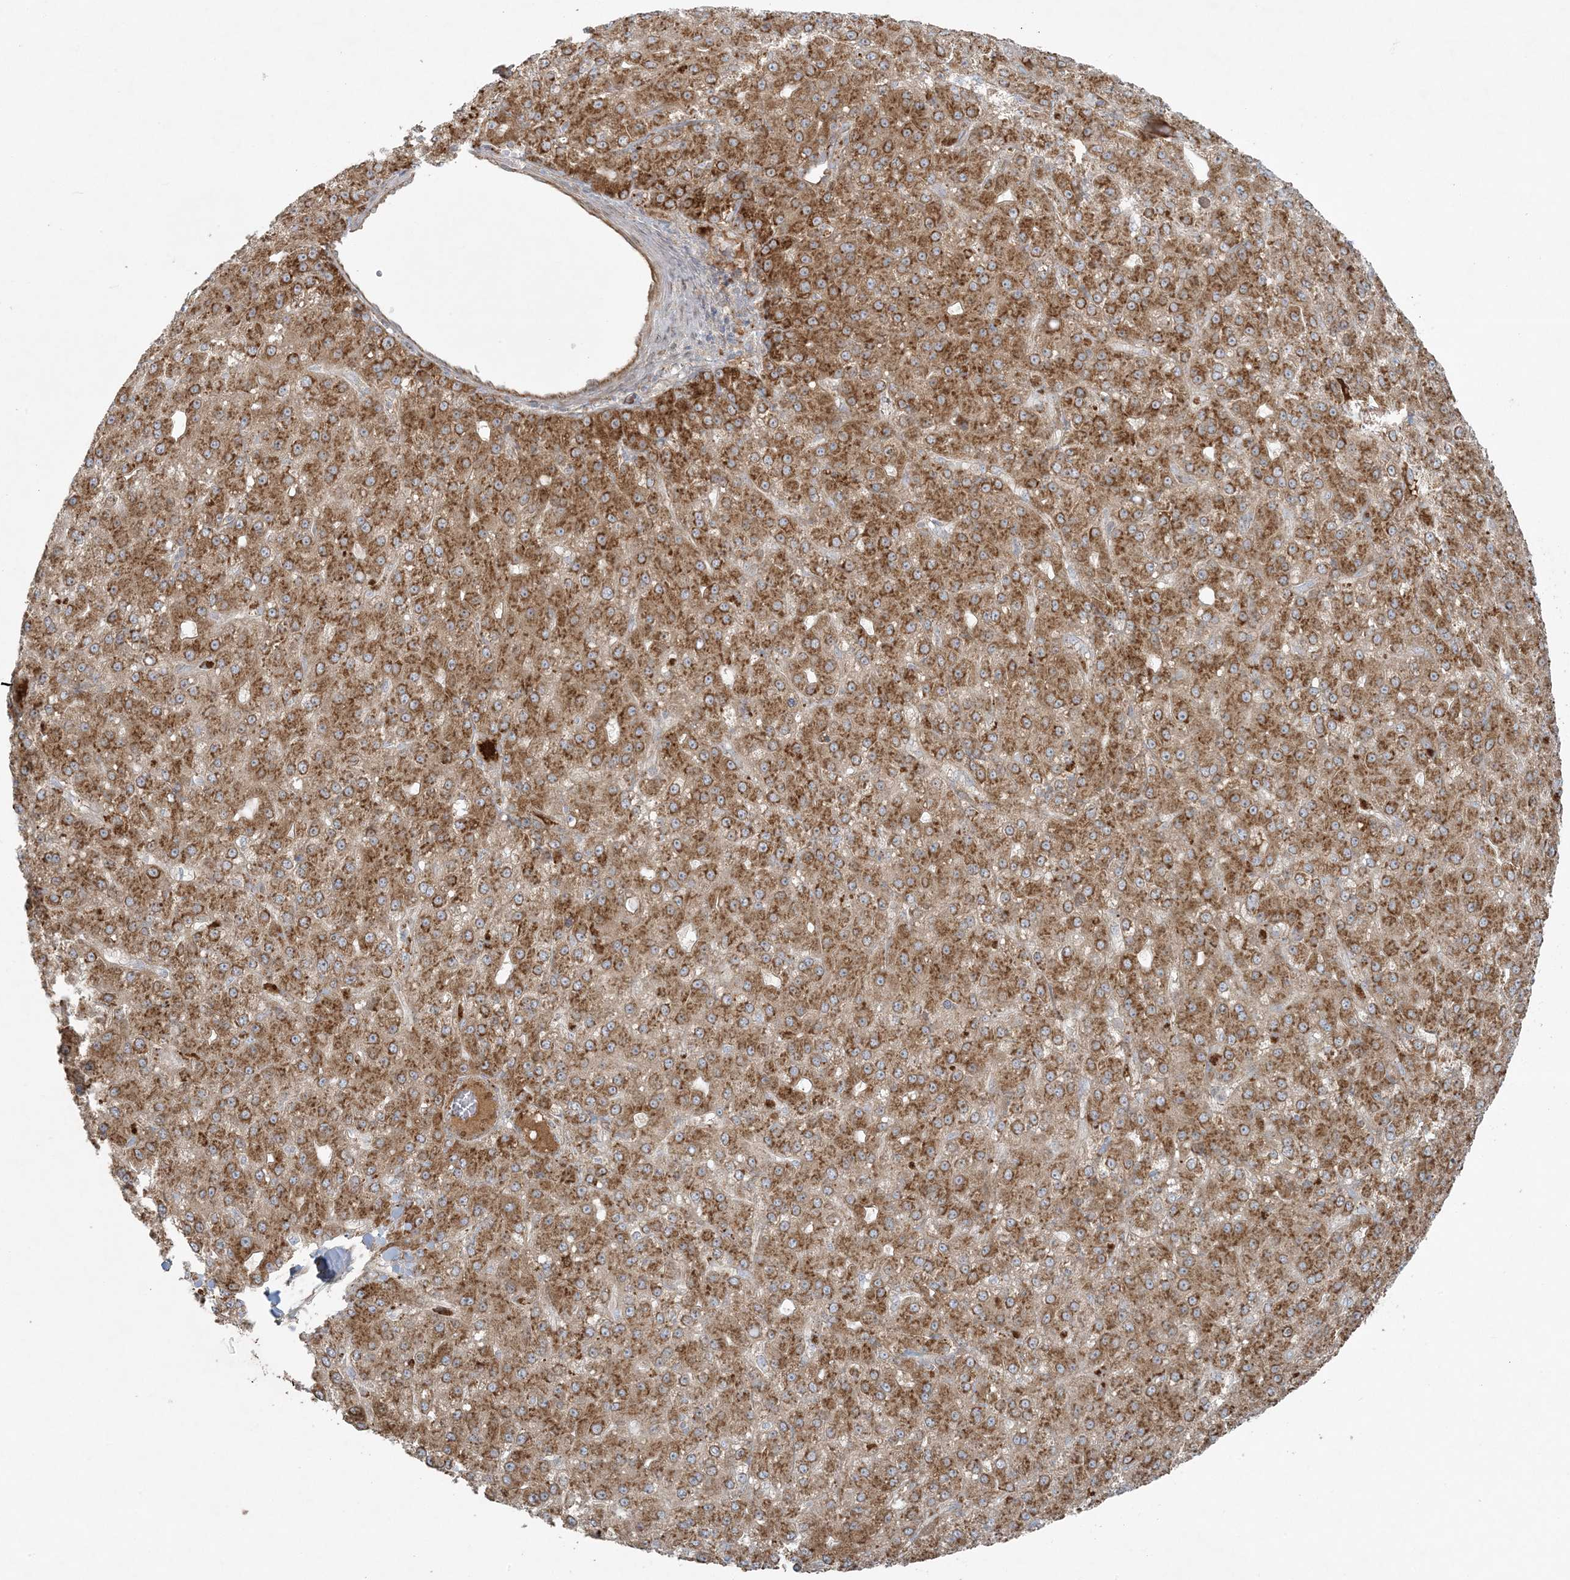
{"staining": {"intensity": "moderate", "quantity": ">75%", "location": "cytoplasmic/membranous"}, "tissue": "liver cancer", "cell_type": "Tumor cells", "image_type": "cancer", "snomed": [{"axis": "morphology", "description": "Carcinoma, Hepatocellular, NOS"}, {"axis": "topography", "description": "Liver"}], "caption": "A micrograph of human liver cancer stained for a protein shows moderate cytoplasmic/membranous brown staining in tumor cells.", "gene": "ZNF263", "patient": {"sex": "male", "age": 67}}